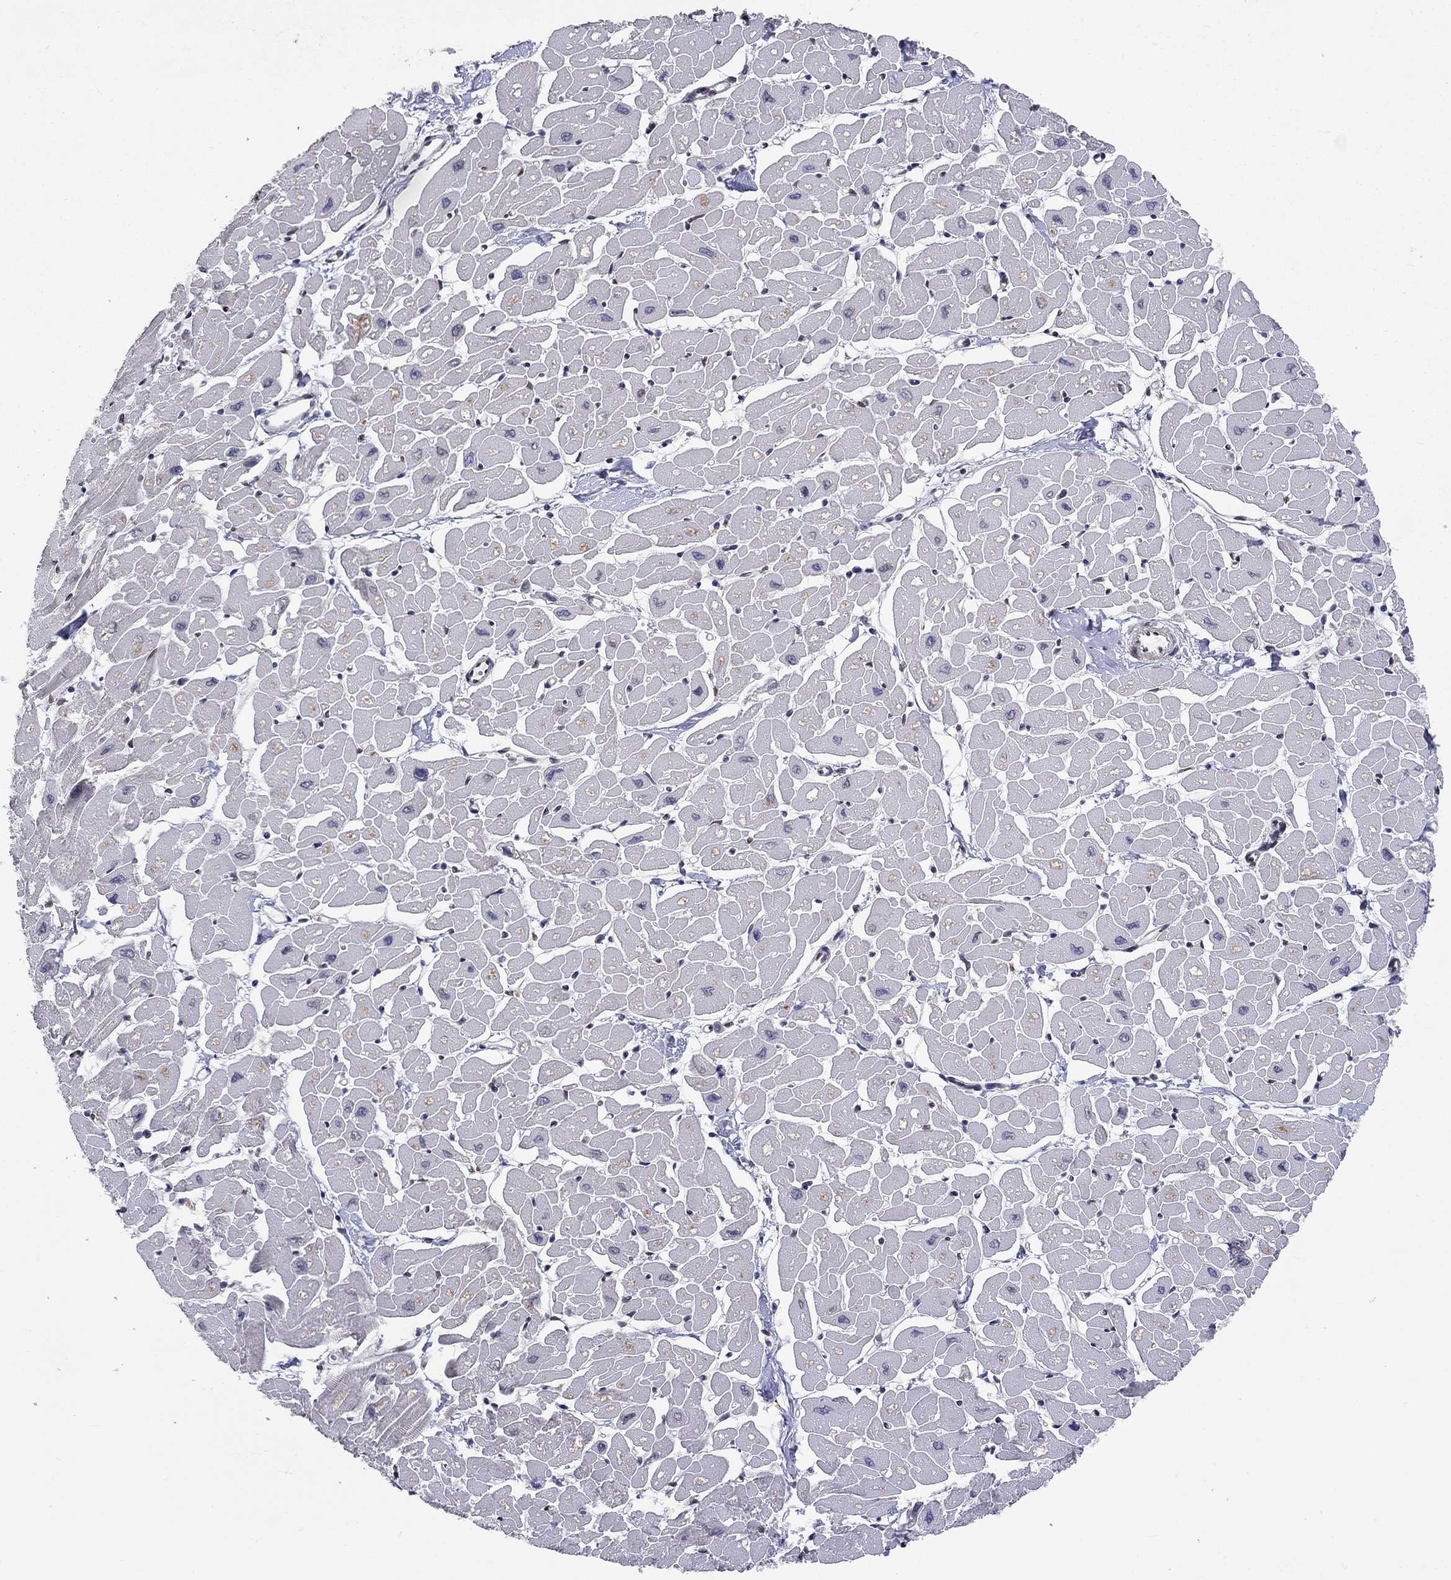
{"staining": {"intensity": "negative", "quantity": "none", "location": "none"}, "tissue": "heart muscle", "cell_type": "Cardiomyocytes", "image_type": "normal", "snomed": [{"axis": "morphology", "description": "Normal tissue, NOS"}, {"axis": "topography", "description": "Heart"}], "caption": "The photomicrograph exhibits no staining of cardiomyocytes in benign heart muscle.", "gene": "CETN3", "patient": {"sex": "male", "age": 57}}